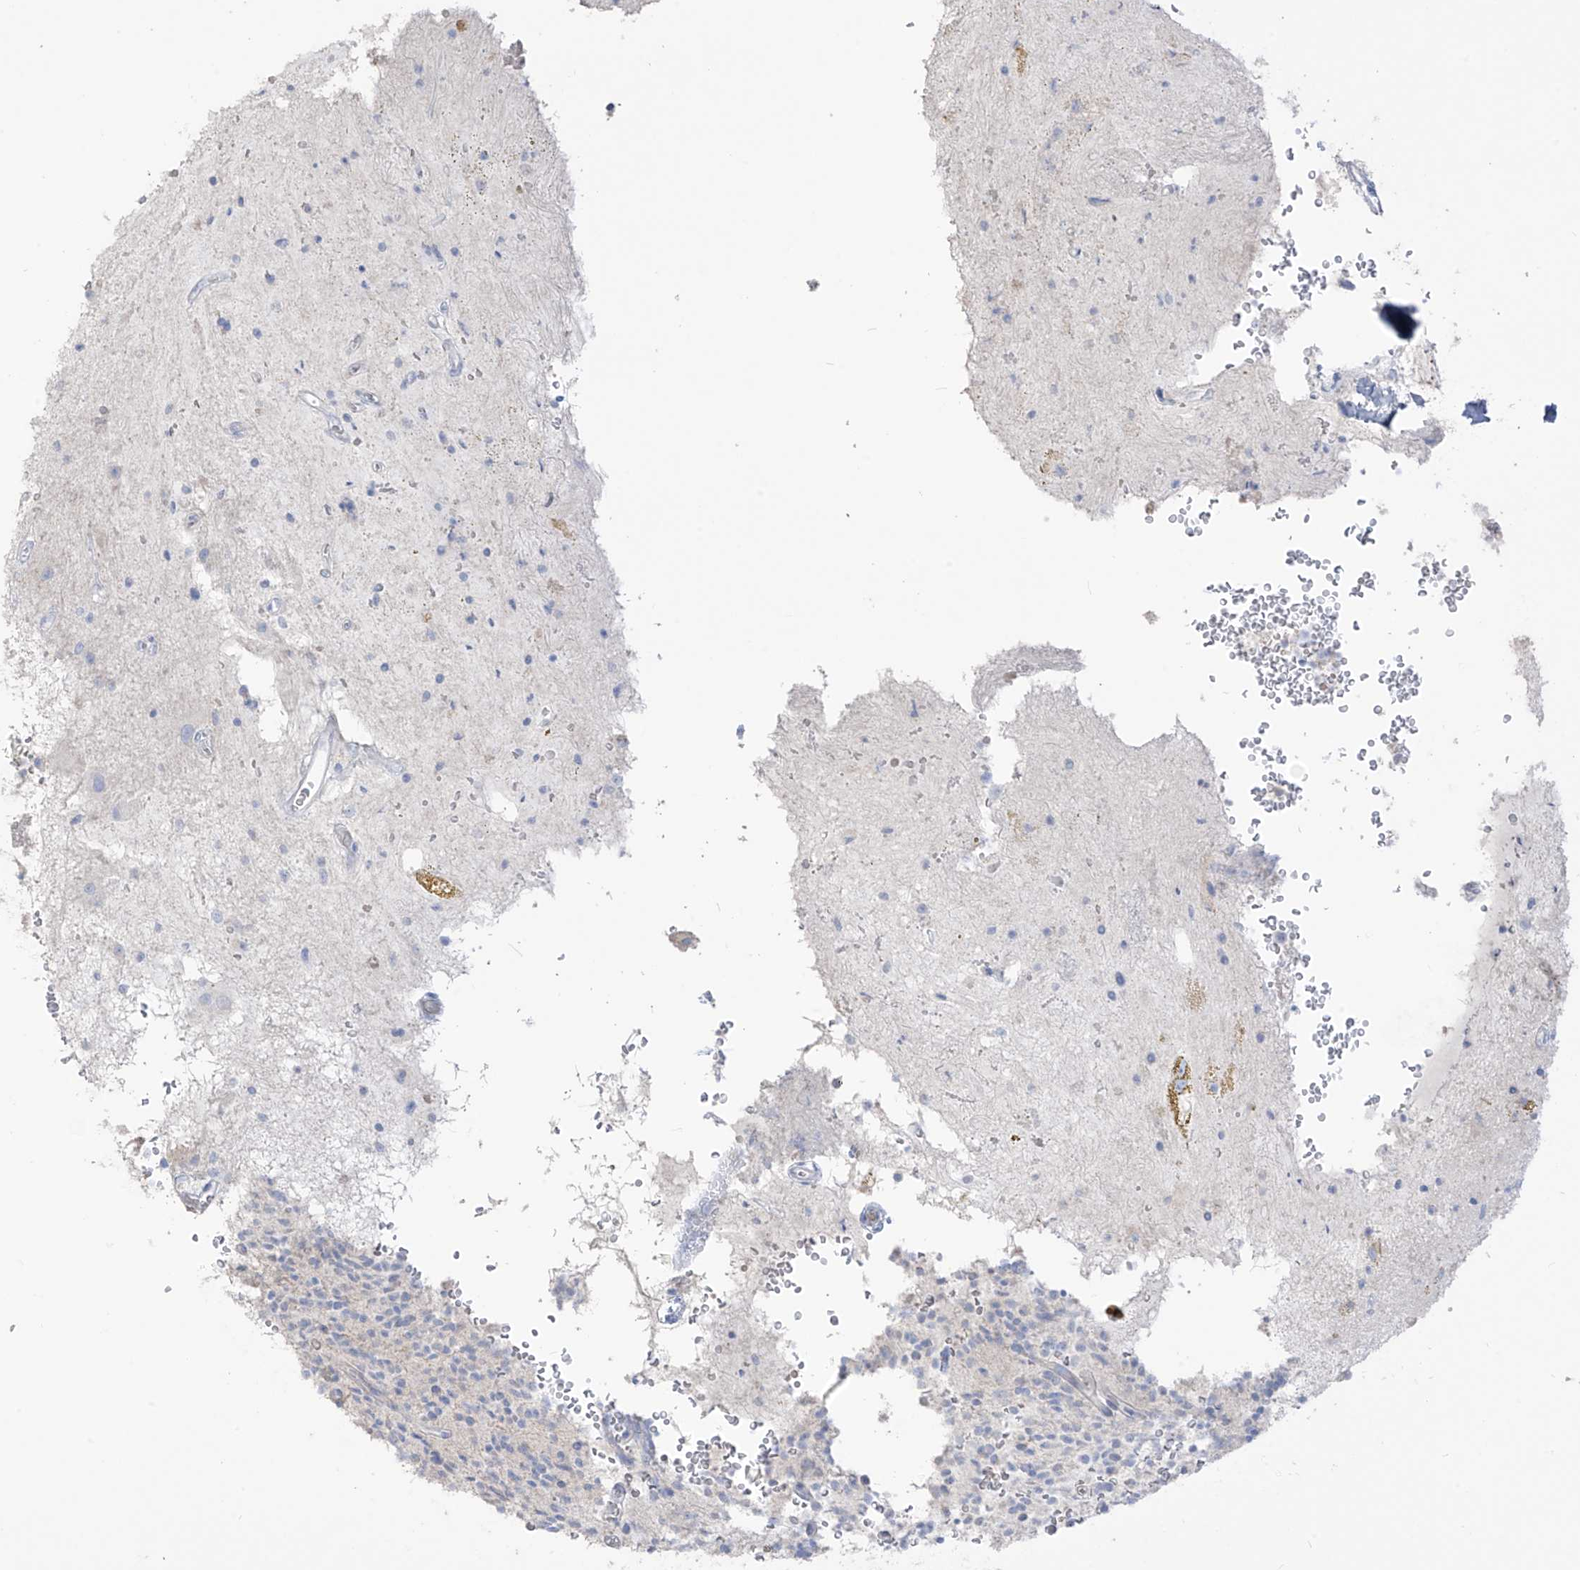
{"staining": {"intensity": "negative", "quantity": "none", "location": "none"}, "tissue": "glioma", "cell_type": "Tumor cells", "image_type": "cancer", "snomed": [{"axis": "morphology", "description": "Glioma, malignant, High grade"}, {"axis": "topography", "description": "Brain"}], "caption": "The image demonstrates no staining of tumor cells in malignant high-grade glioma.", "gene": "ASPRV1", "patient": {"sex": "male", "age": 34}}